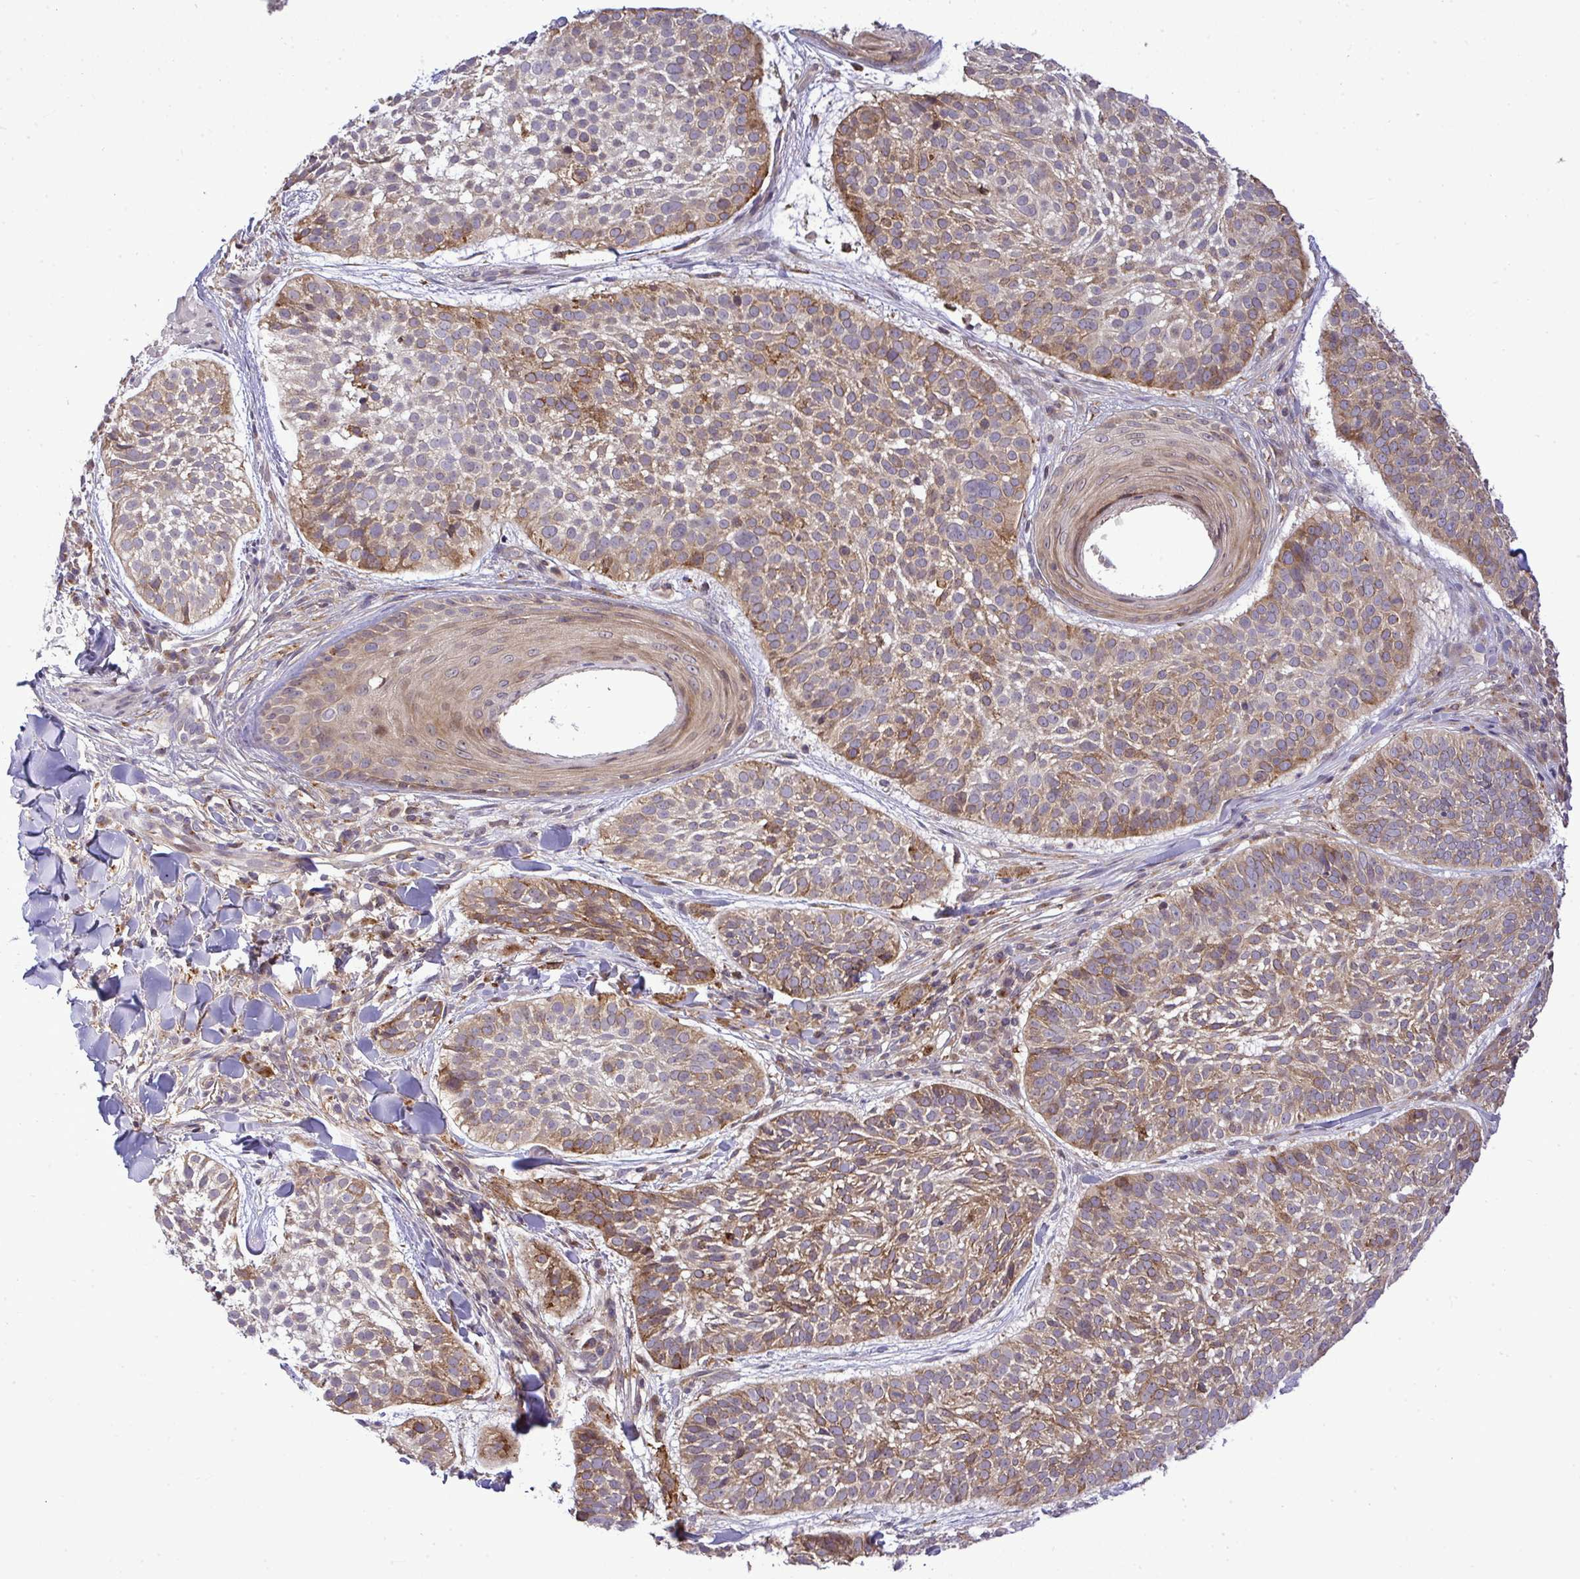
{"staining": {"intensity": "moderate", "quantity": ">75%", "location": "cytoplasmic/membranous"}, "tissue": "skin cancer", "cell_type": "Tumor cells", "image_type": "cancer", "snomed": [{"axis": "morphology", "description": "Basal cell carcinoma"}, {"axis": "topography", "description": "Skin"}, {"axis": "topography", "description": "Skin of scalp"}], "caption": "Skin cancer stained with DAB (3,3'-diaminobenzidine) IHC reveals medium levels of moderate cytoplasmic/membranous positivity in approximately >75% of tumor cells.", "gene": "SLC9A6", "patient": {"sex": "female", "age": 45}}